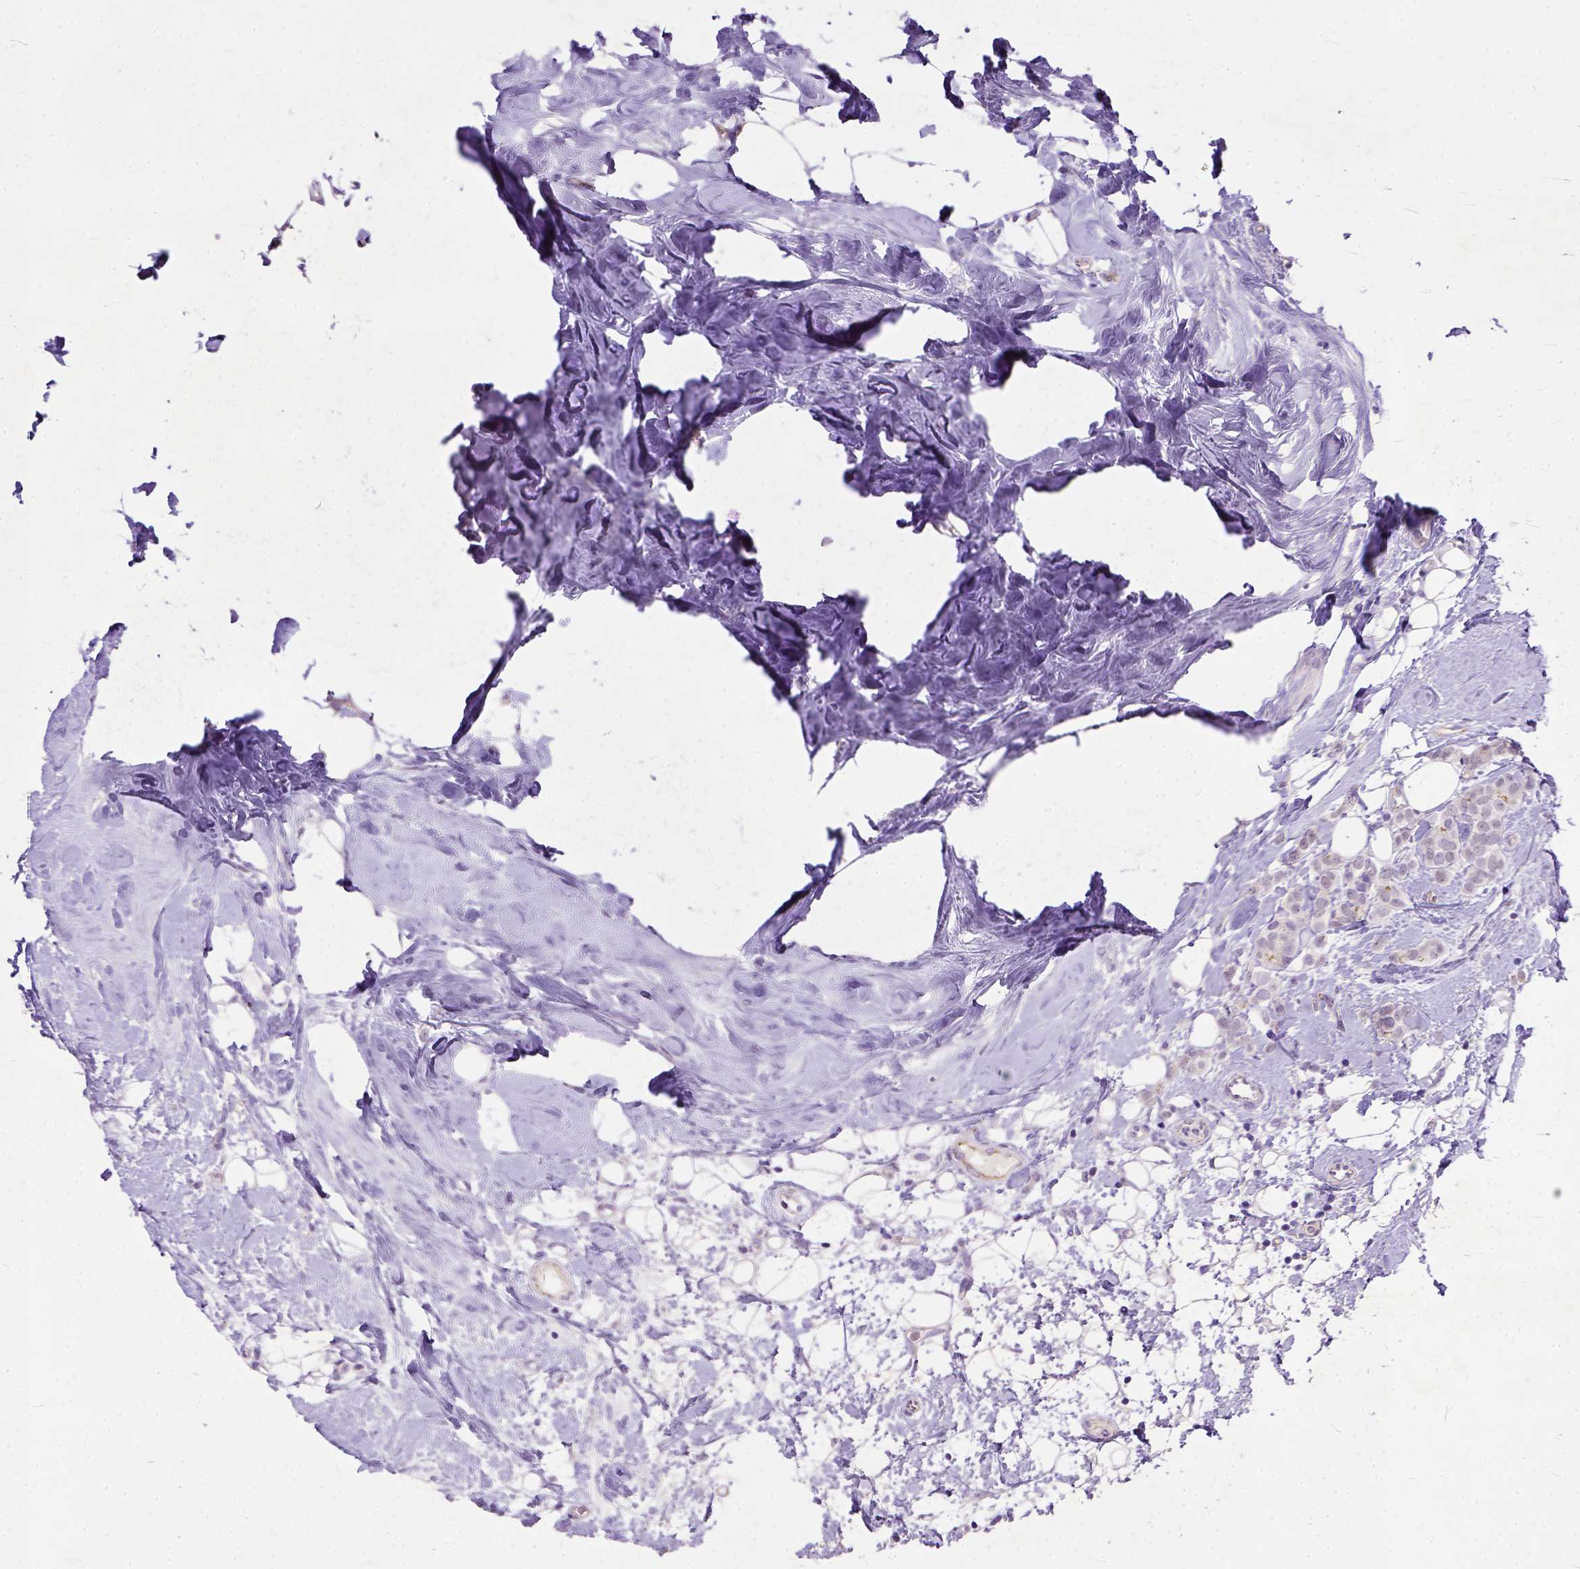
{"staining": {"intensity": "negative", "quantity": "none", "location": "none"}, "tissue": "breast cancer", "cell_type": "Tumor cells", "image_type": "cancer", "snomed": [{"axis": "morphology", "description": "Lobular carcinoma"}, {"axis": "topography", "description": "Breast"}], "caption": "Photomicrograph shows no protein expression in tumor cells of breast cancer (lobular carcinoma) tissue.", "gene": "ADGRF1", "patient": {"sex": "female", "age": 49}}